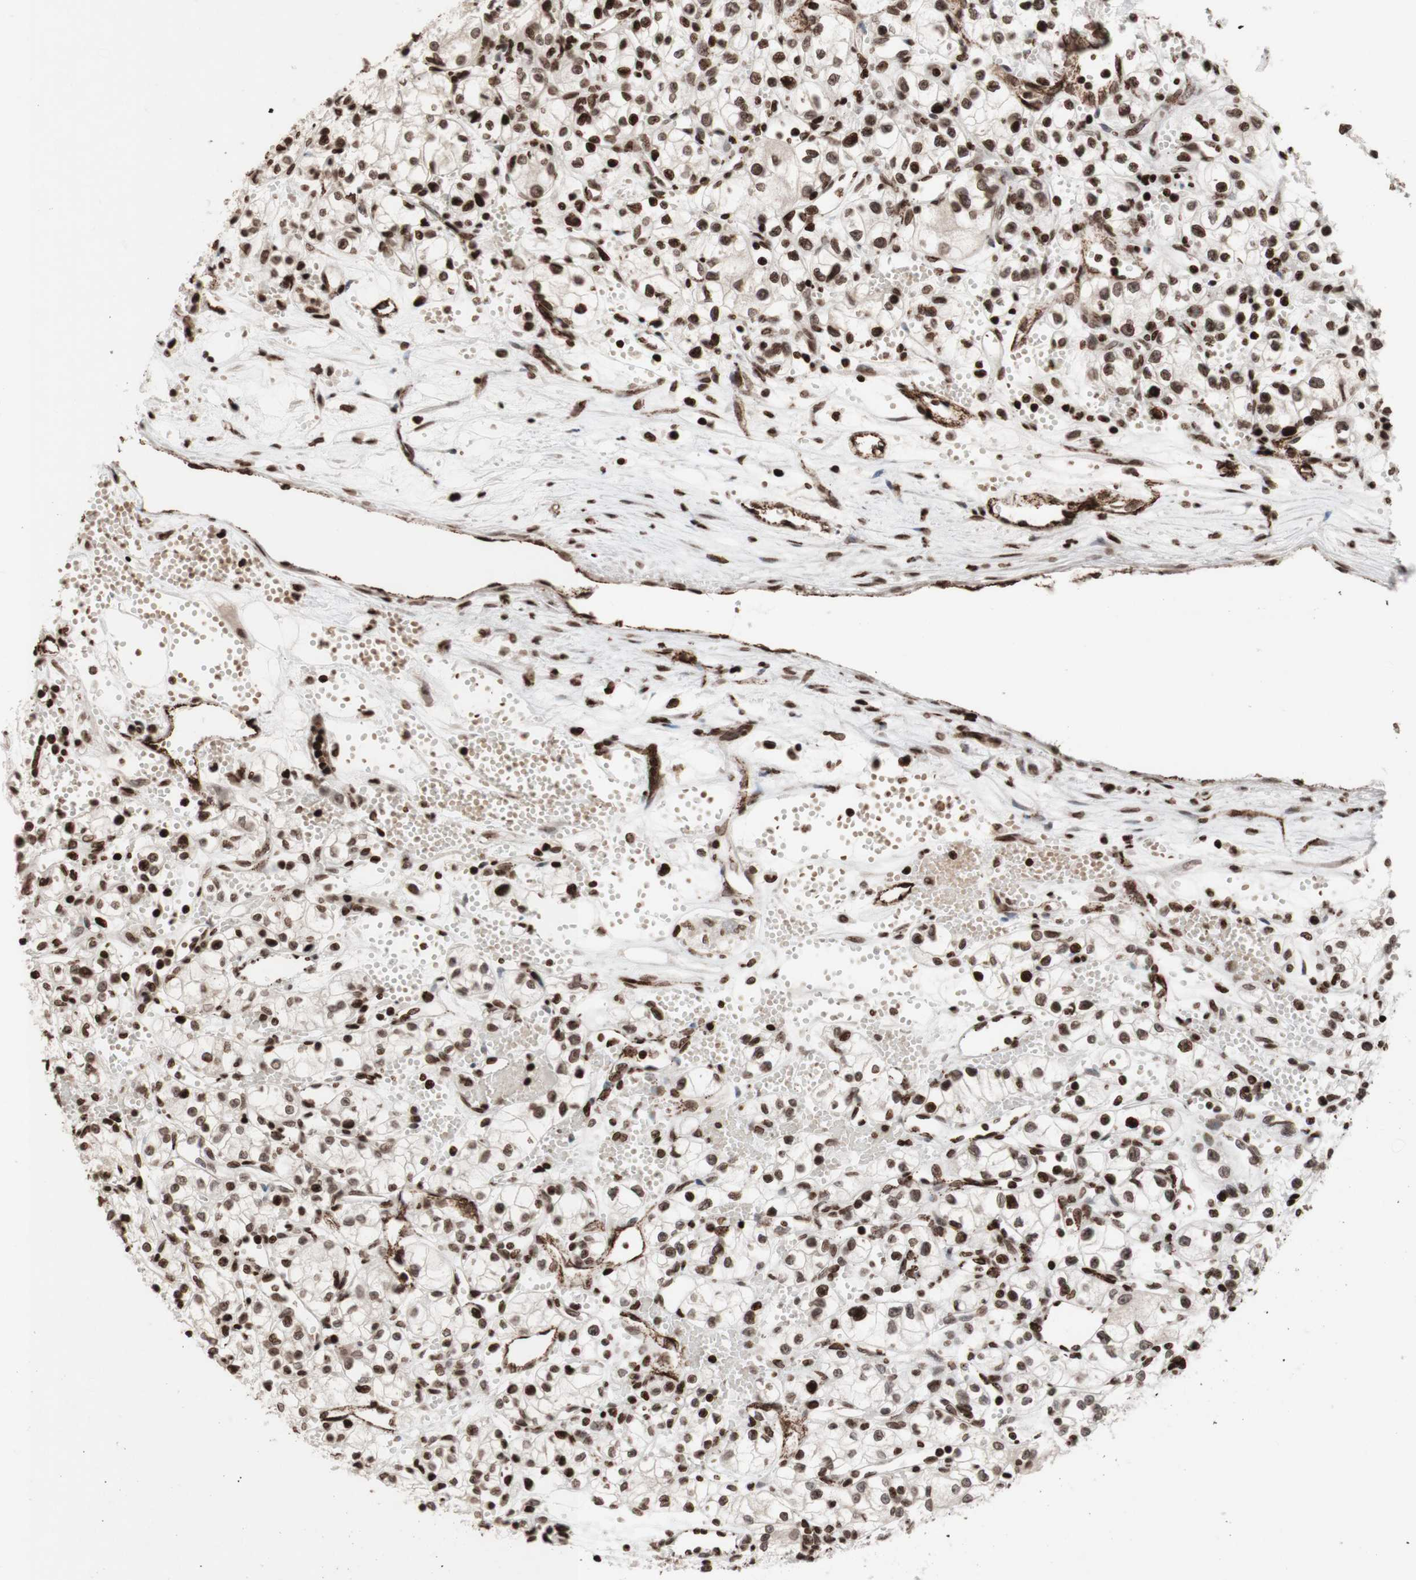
{"staining": {"intensity": "strong", "quantity": ">75%", "location": "nuclear"}, "tissue": "renal cancer", "cell_type": "Tumor cells", "image_type": "cancer", "snomed": [{"axis": "morphology", "description": "Normal tissue, NOS"}, {"axis": "morphology", "description": "Adenocarcinoma, NOS"}, {"axis": "topography", "description": "Kidney"}], "caption": "Renal cancer tissue reveals strong nuclear expression in approximately >75% of tumor cells, visualized by immunohistochemistry.", "gene": "NCAPD2", "patient": {"sex": "male", "age": 59}}